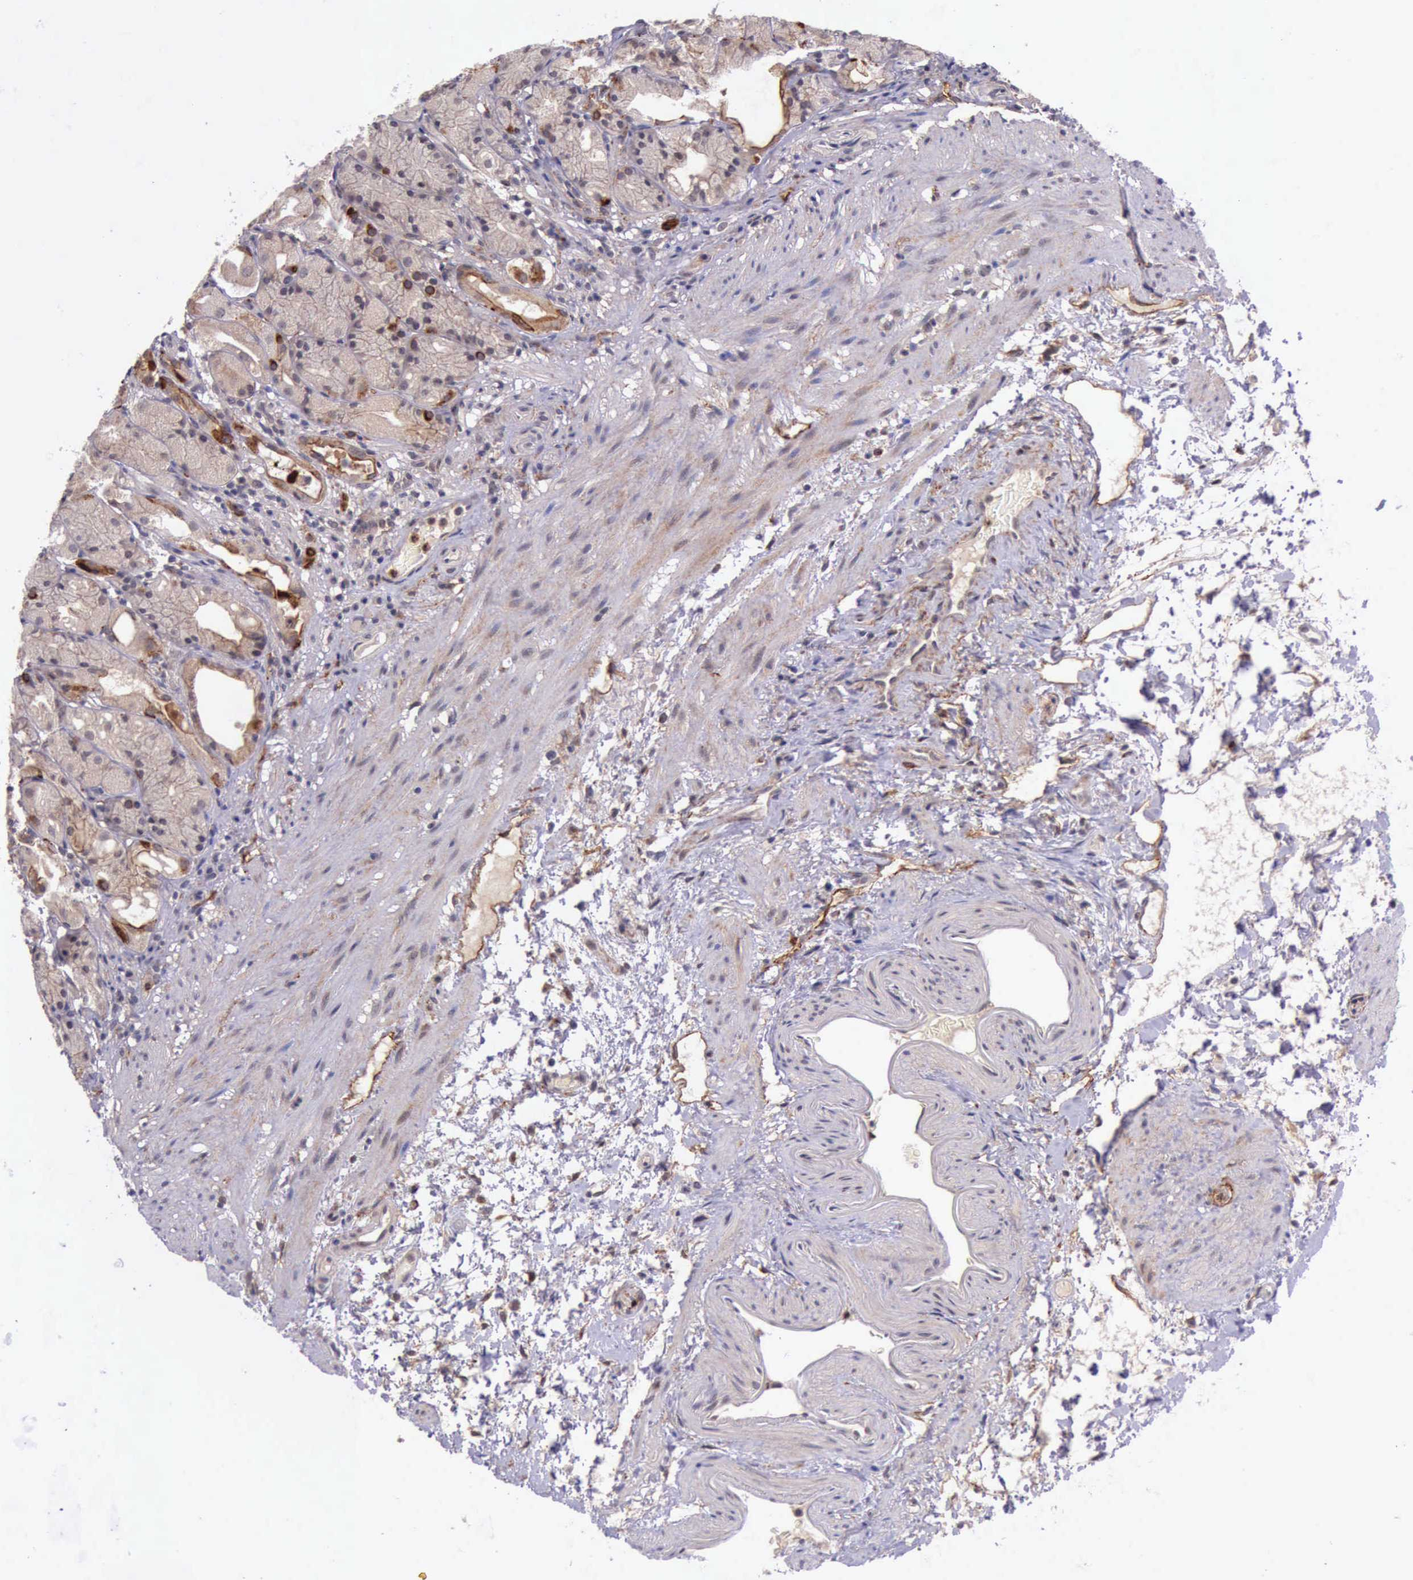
{"staining": {"intensity": "moderate", "quantity": "25%-75%", "location": "cytoplasmic/membranous"}, "tissue": "stomach", "cell_type": "Glandular cells", "image_type": "normal", "snomed": [{"axis": "morphology", "description": "Normal tissue, NOS"}, {"axis": "topography", "description": "Stomach, upper"}], "caption": "Immunohistochemistry (IHC) (DAB) staining of unremarkable human stomach displays moderate cytoplasmic/membranous protein staining in about 25%-75% of glandular cells.", "gene": "PRICKLE3", "patient": {"sex": "female", "age": 75}}